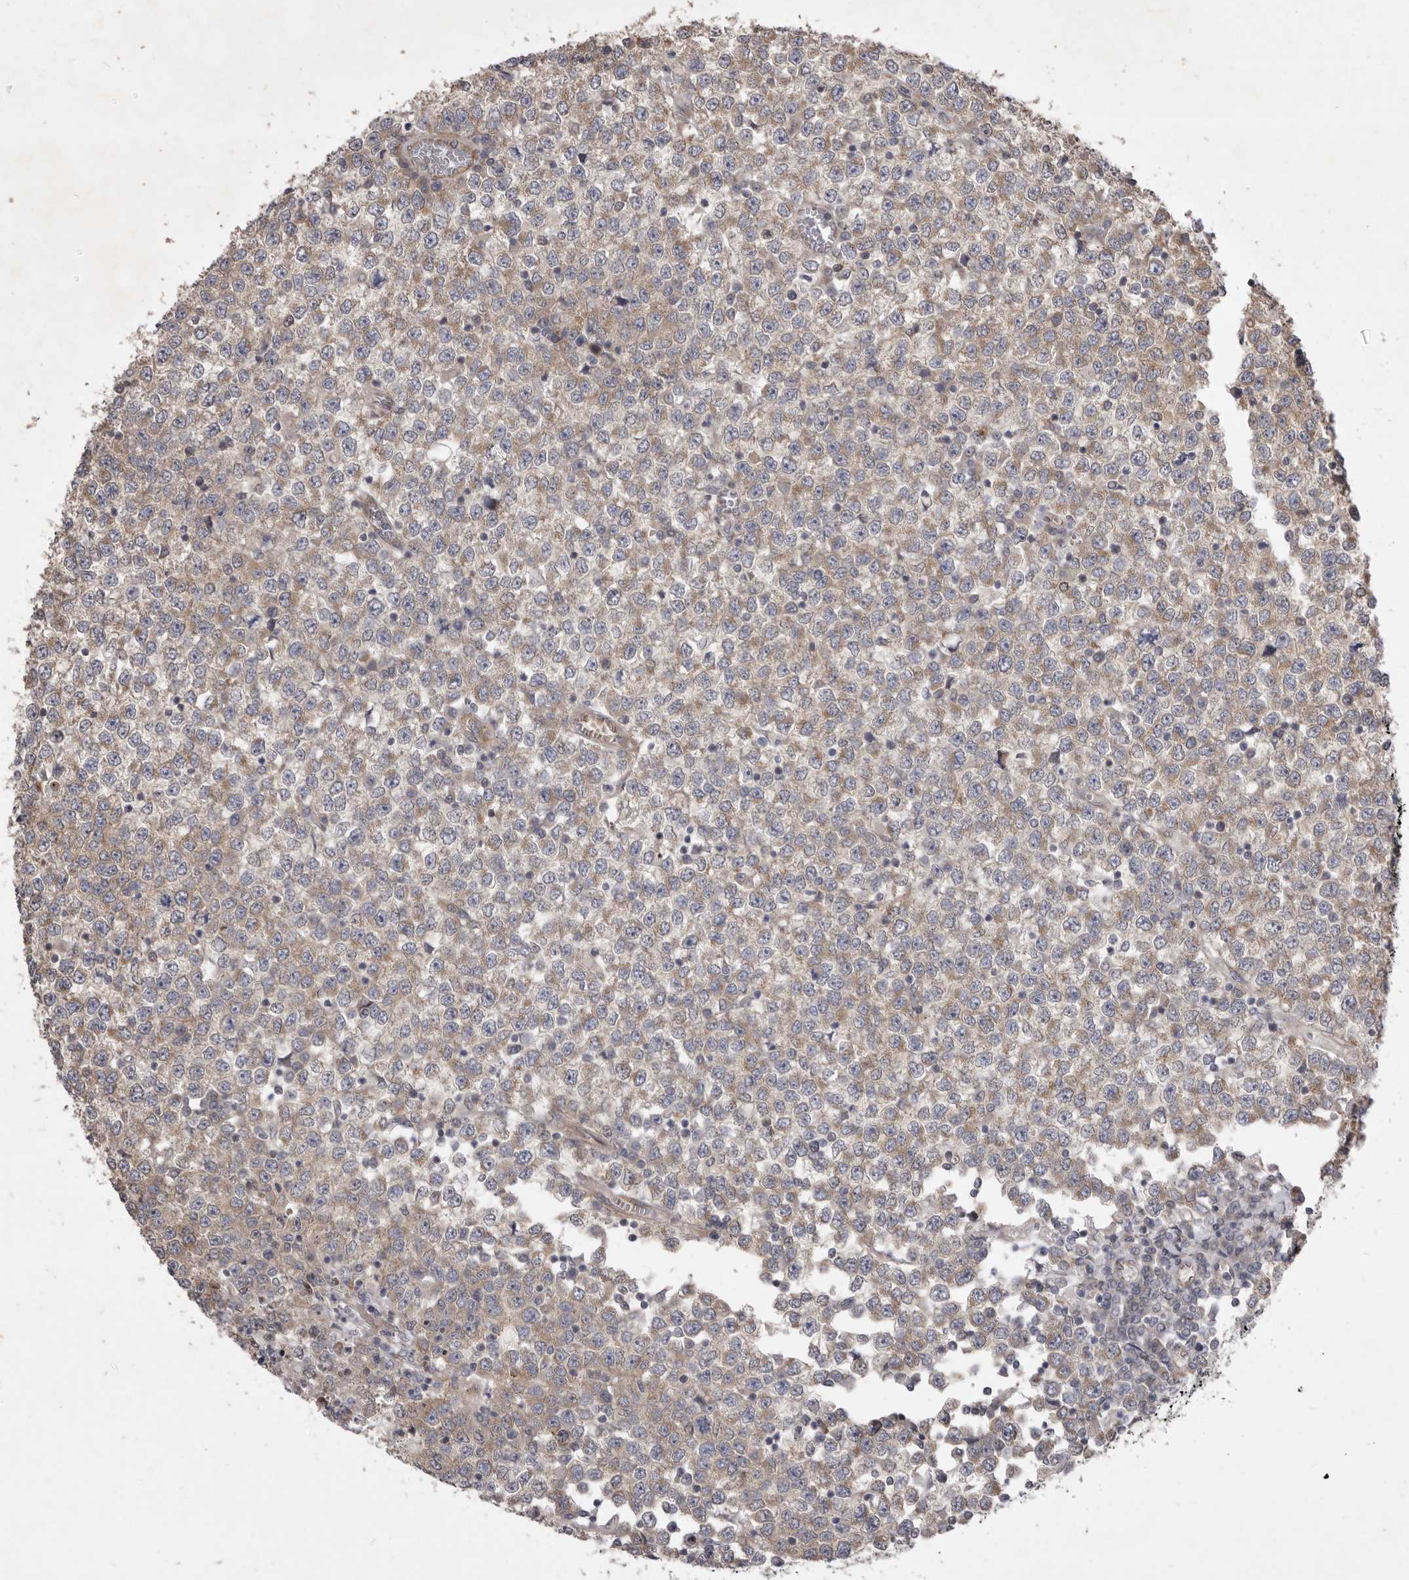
{"staining": {"intensity": "weak", "quantity": ">75%", "location": "cytoplasmic/membranous"}, "tissue": "testis cancer", "cell_type": "Tumor cells", "image_type": "cancer", "snomed": [{"axis": "morphology", "description": "Seminoma, NOS"}, {"axis": "topography", "description": "Testis"}], "caption": "Immunohistochemical staining of human testis cancer demonstrates low levels of weak cytoplasmic/membranous protein expression in about >75% of tumor cells.", "gene": "TBC1D8B", "patient": {"sex": "male", "age": 65}}